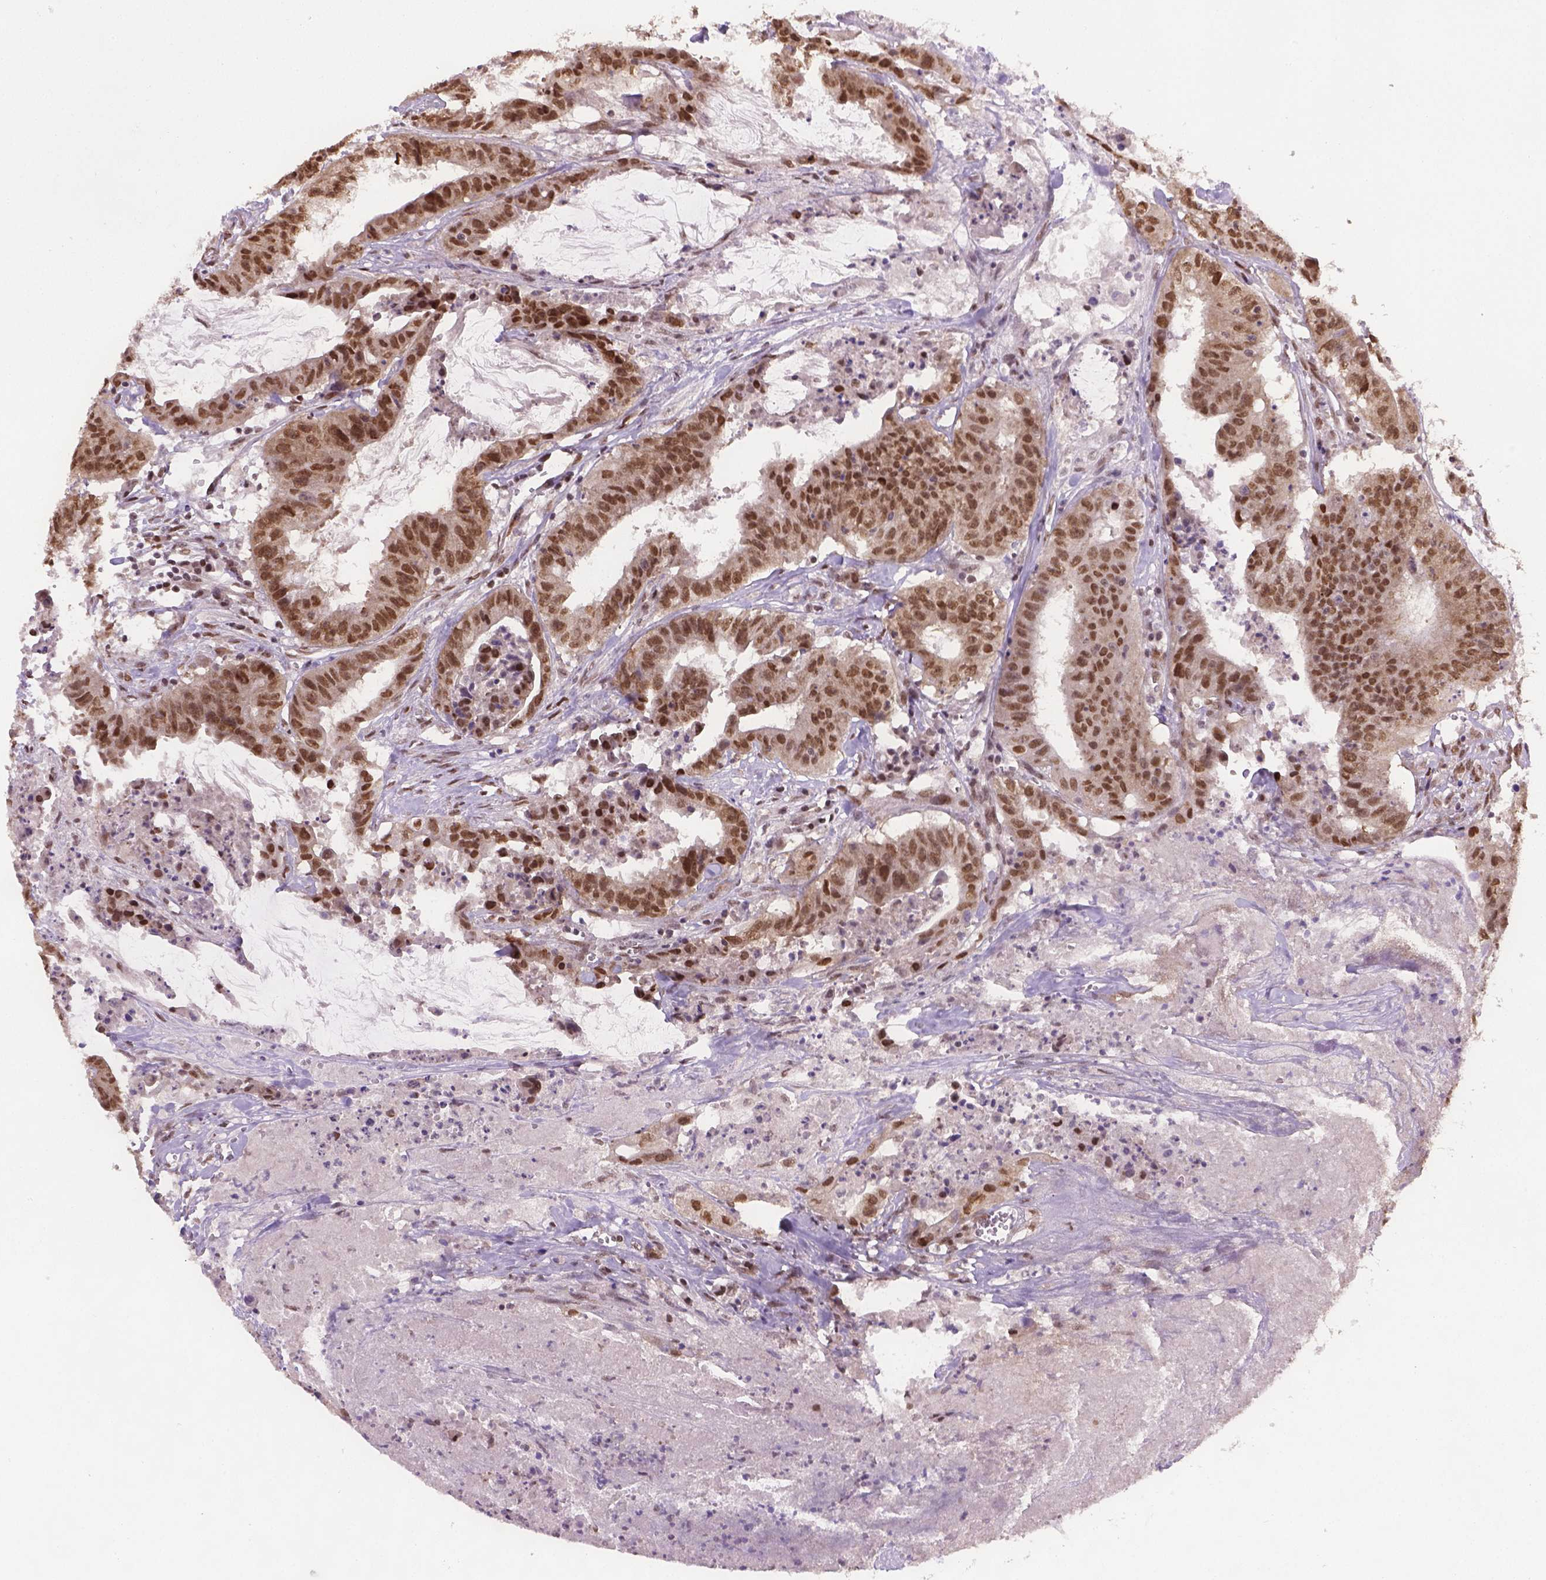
{"staining": {"intensity": "moderate", "quantity": ">75%", "location": "nuclear"}, "tissue": "colorectal cancer", "cell_type": "Tumor cells", "image_type": "cancer", "snomed": [{"axis": "morphology", "description": "Adenocarcinoma, NOS"}, {"axis": "topography", "description": "Colon"}], "caption": "Protein analysis of colorectal cancer (adenocarcinoma) tissue reveals moderate nuclear expression in about >75% of tumor cells. The protein is shown in brown color, while the nuclei are stained blue.", "gene": "FANCE", "patient": {"sex": "male", "age": 33}}